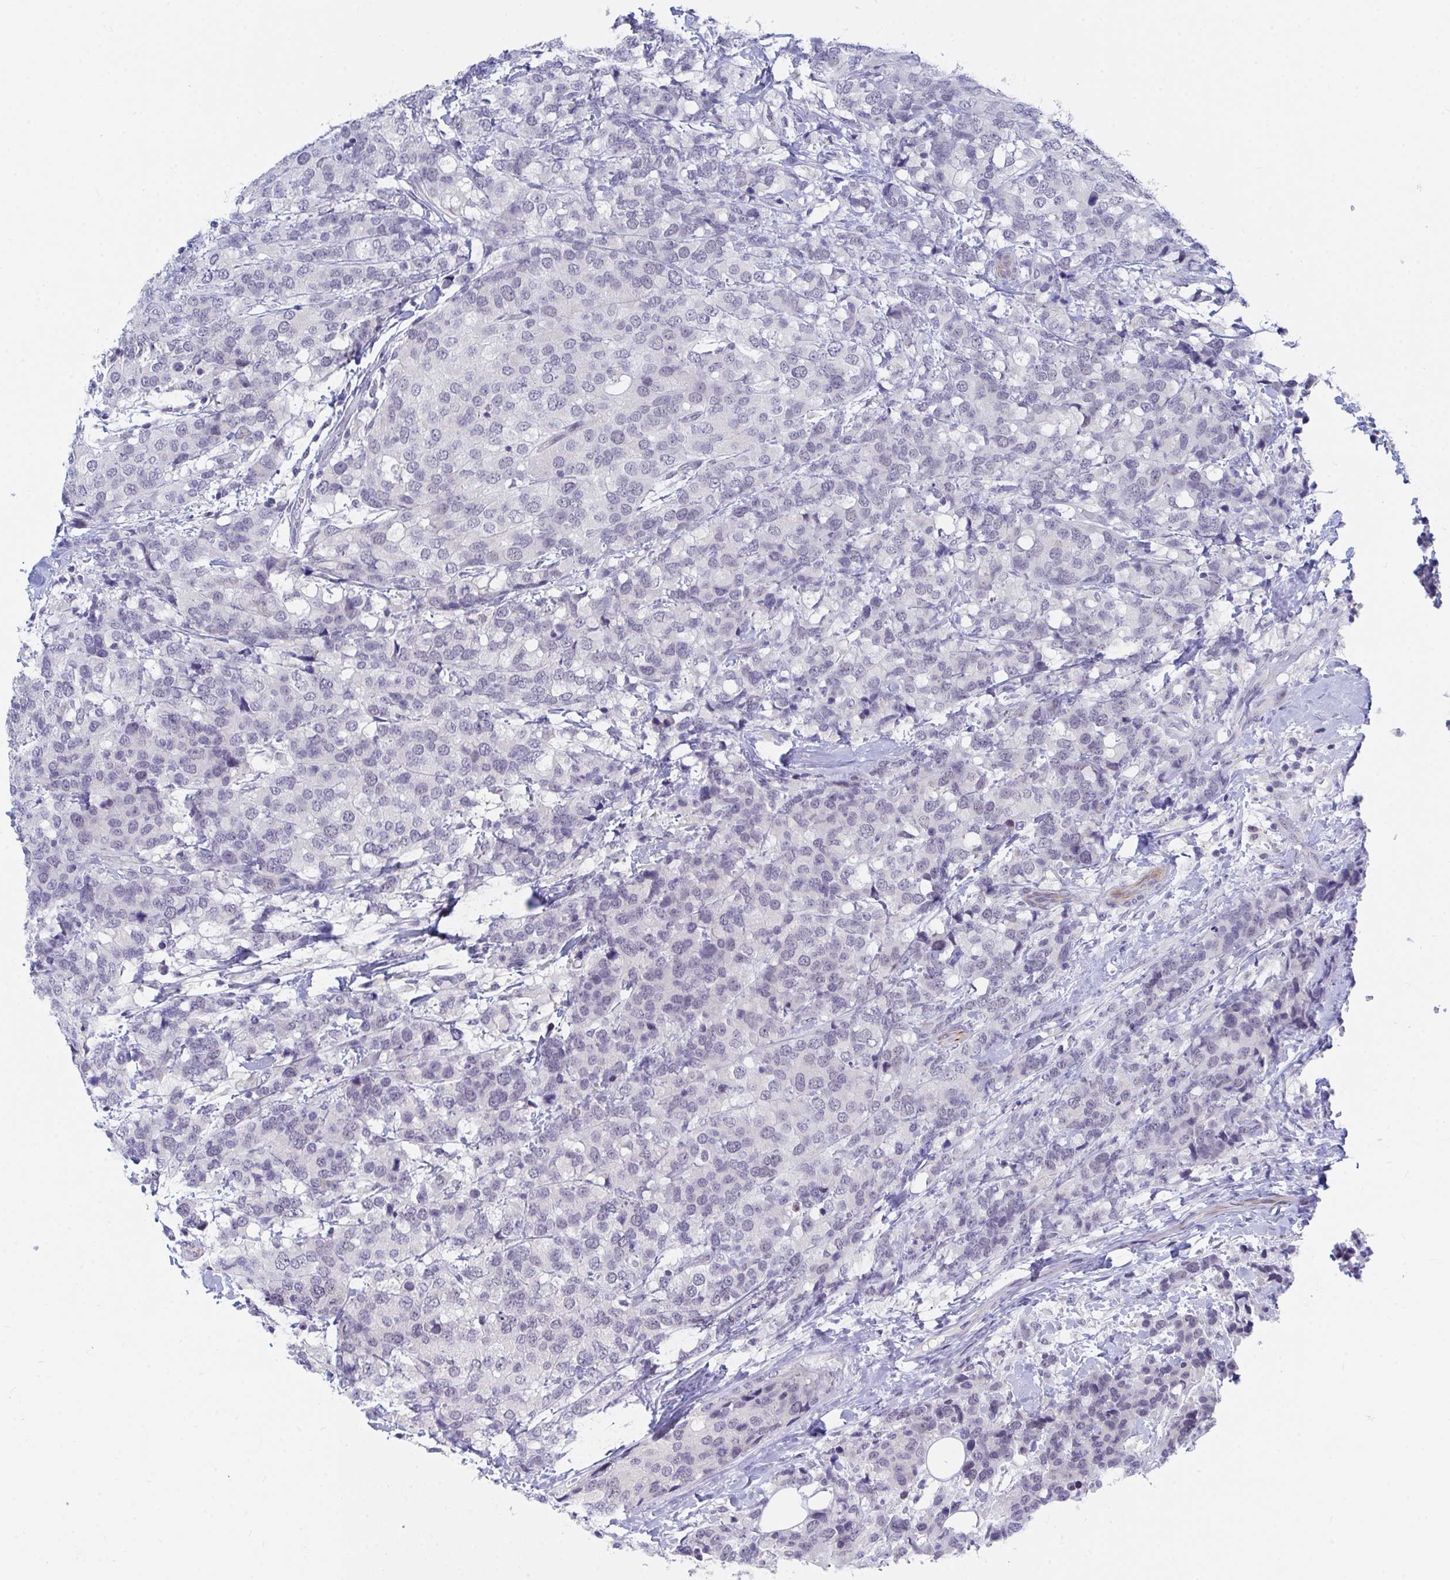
{"staining": {"intensity": "negative", "quantity": "none", "location": "none"}, "tissue": "breast cancer", "cell_type": "Tumor cells", "image_type": "cancer", "snomed": [{"axis": "morphology", "description": "Lobular carcinoma"}, {"axis": "topography", "description": "Breast"}], "caption": "Tumor cells are negative for brown protein staining in lobular carcinoma (breast). (Brightfield microscopy of DAB (3,3'-diaminobenzidine) immunohistochemistry at high magnification).", "gene": "DAOA", "patient": {"sex": "female", "age": 59}}